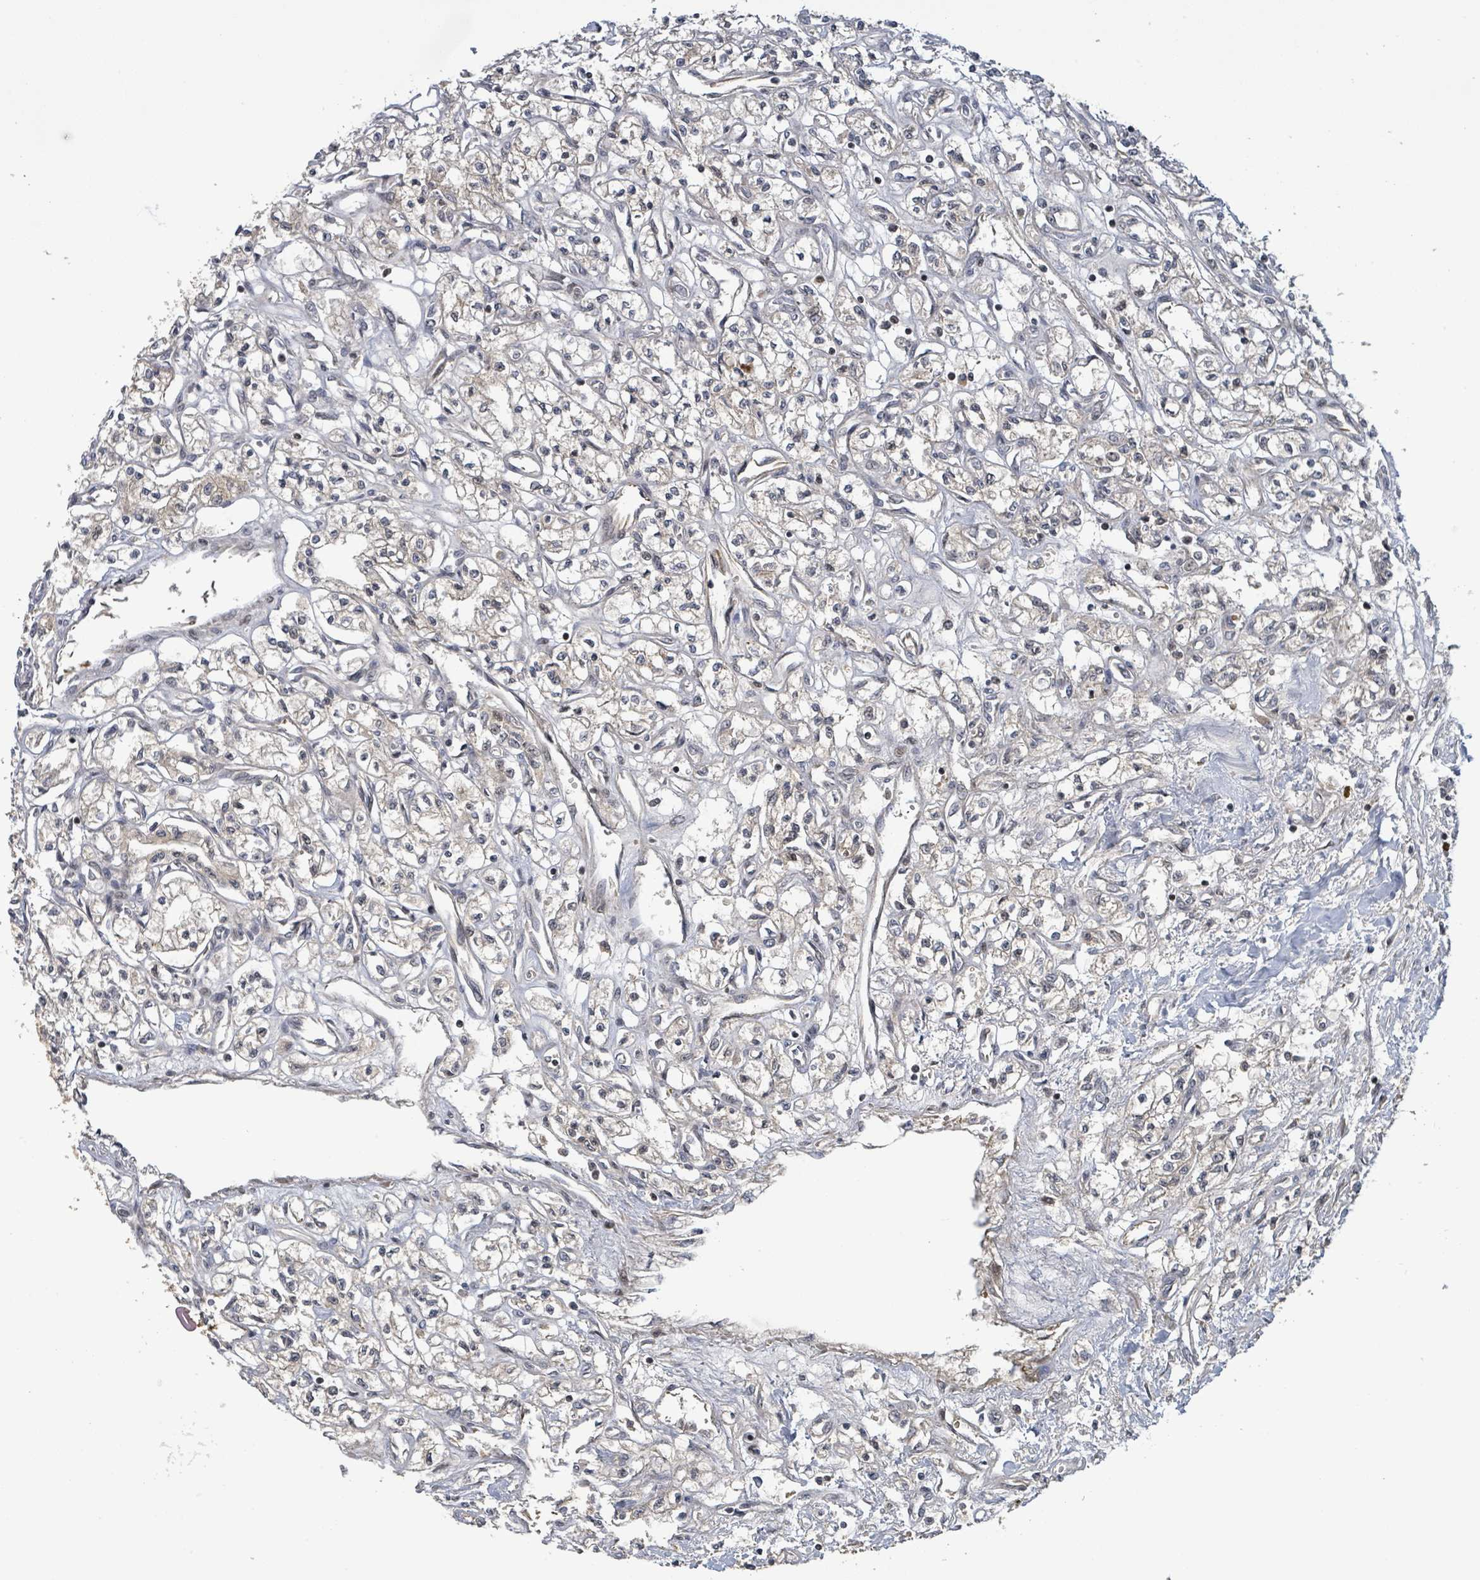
{"staining": {"intensity": "weak", "quantity": "<25%", "location": "cytoplasmic/membranous"}, "tissue": "renal cancer", "cell_type": "Tumor cells", "image_type": "cancer", "snomed": [{"axis": "morphology", "description": "Adenocarcinoma, NOS"}, {"axis": "topography", "description": "Kidney"}], "caption": "Immunohistochemistry micrograph of neoplastic tissue: human renal cancer (adenocarcinoma) stained with DAB displays no significant protein positivity in tumor cells.", "gene": "ITGA11", "patient": {"sex": "male", "age": 56}}